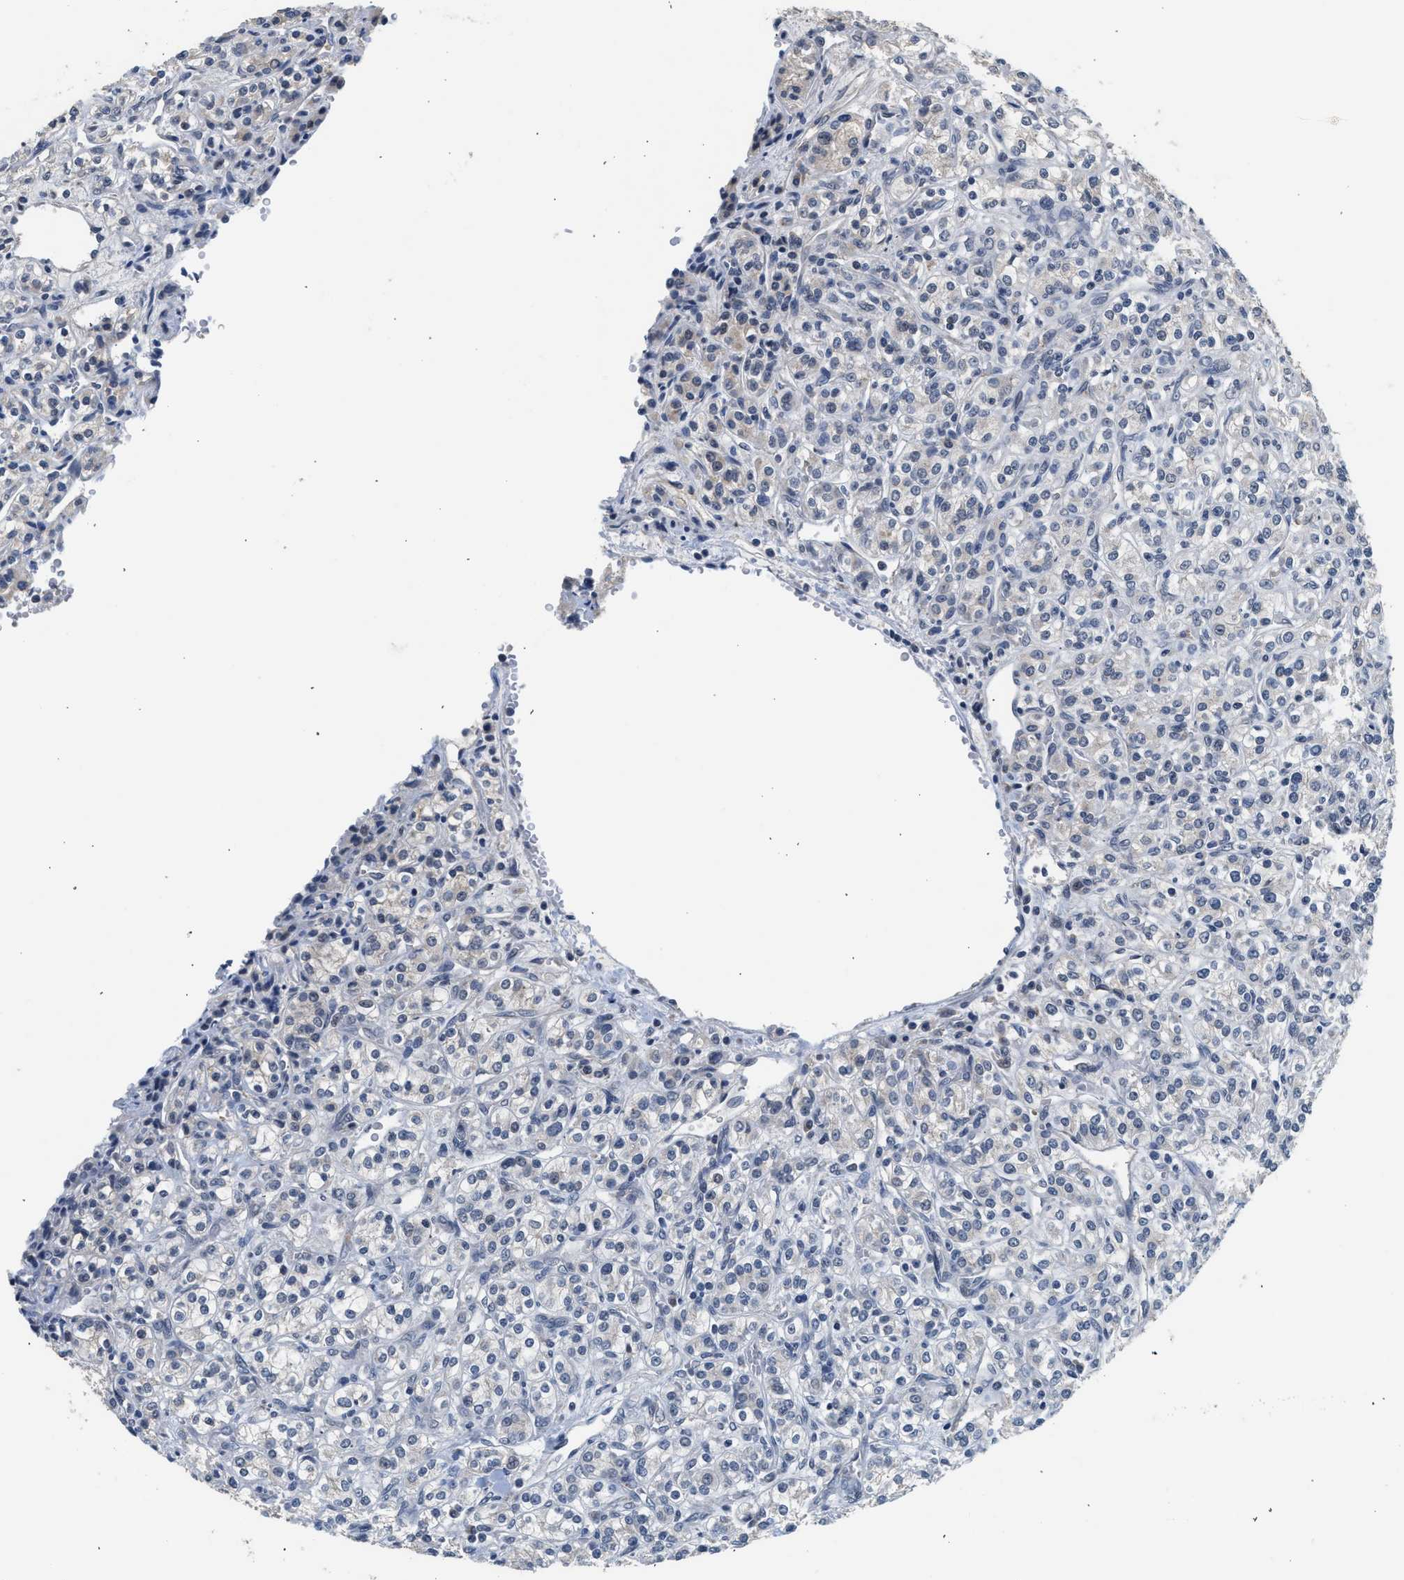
{"staining": {"intensity": "negative", "quantity": "none", "location": "none"}, "tissue": "renal cancer", "cell_type": "Tumor cells", "image_type": "cancer", "snomed": [{"axis": "morphology", "description": "Adenocarcinoma, NOS"}, {"axis": "topography", "description": "Kidney"}], "caption": "The image exhibits no significant expression in tumor cells of renal cancer (adenocarcinoma). The staining is performed using DAB (3,3'-diaminobenzidine) brown chromogen with nuclei counter-stained in using hematoxylin.", "gene": "CSF3R", "patient": {"sex": "male", "age": 77}}